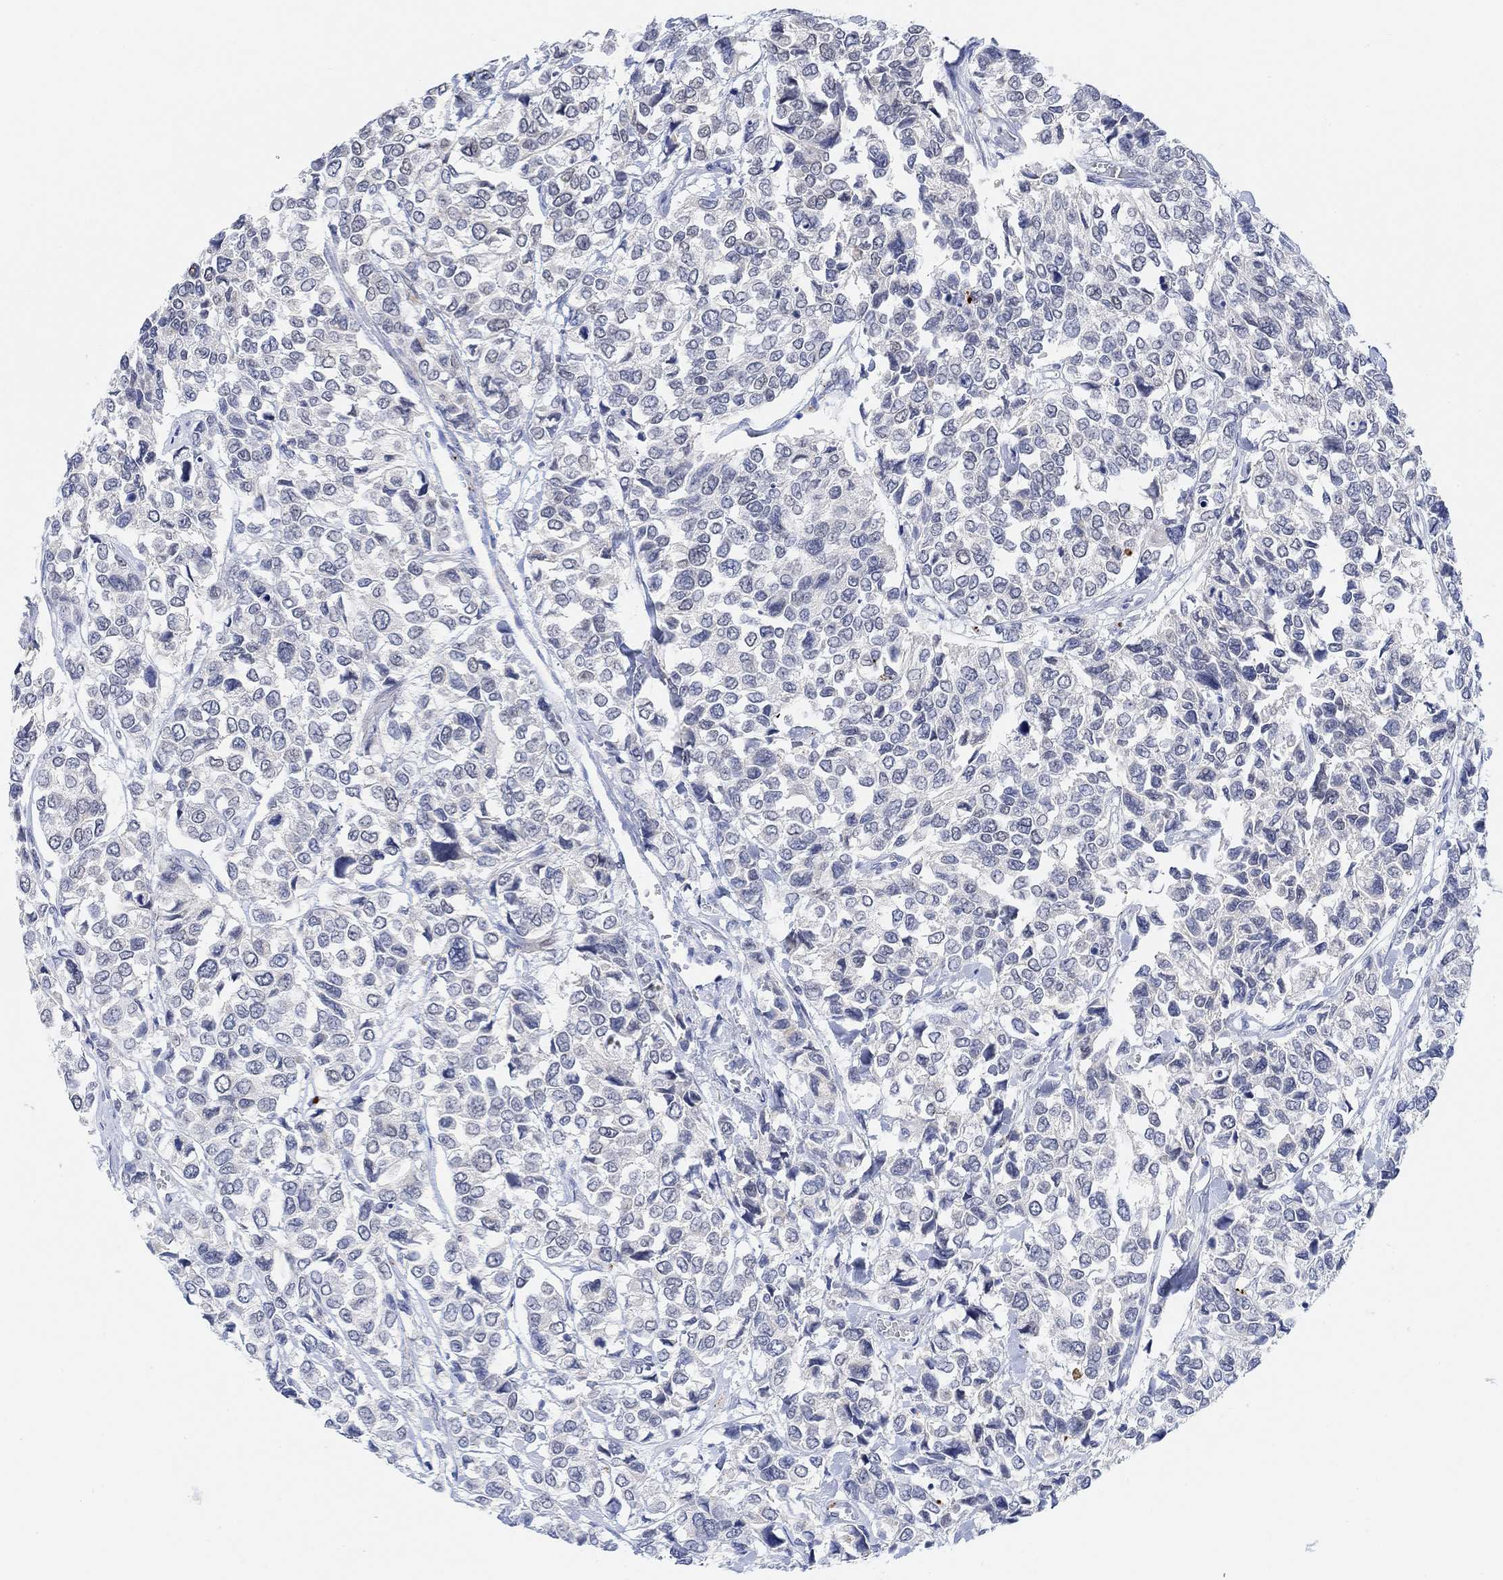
{"staining": {"intensity": "weak", "quantity": "<25%", "location": "cytoplasmic/membranous"}, "tissue": "urothelial cancer", "cell_type": "Tumor cells", "image_type": "cancer", "snomed": [{"axis": "morphology", "description": "Urothelial carcinoma, High grade"}, {"axis": "topography", "description": "Urinary bladder"}], "caption": "High-grade urothelial carcinoma was stained to show a protein in brown. There is no significant positivity in tumor cells.", "gene": "RIMS1", "patient": {"sex": "male", "age": 77}}